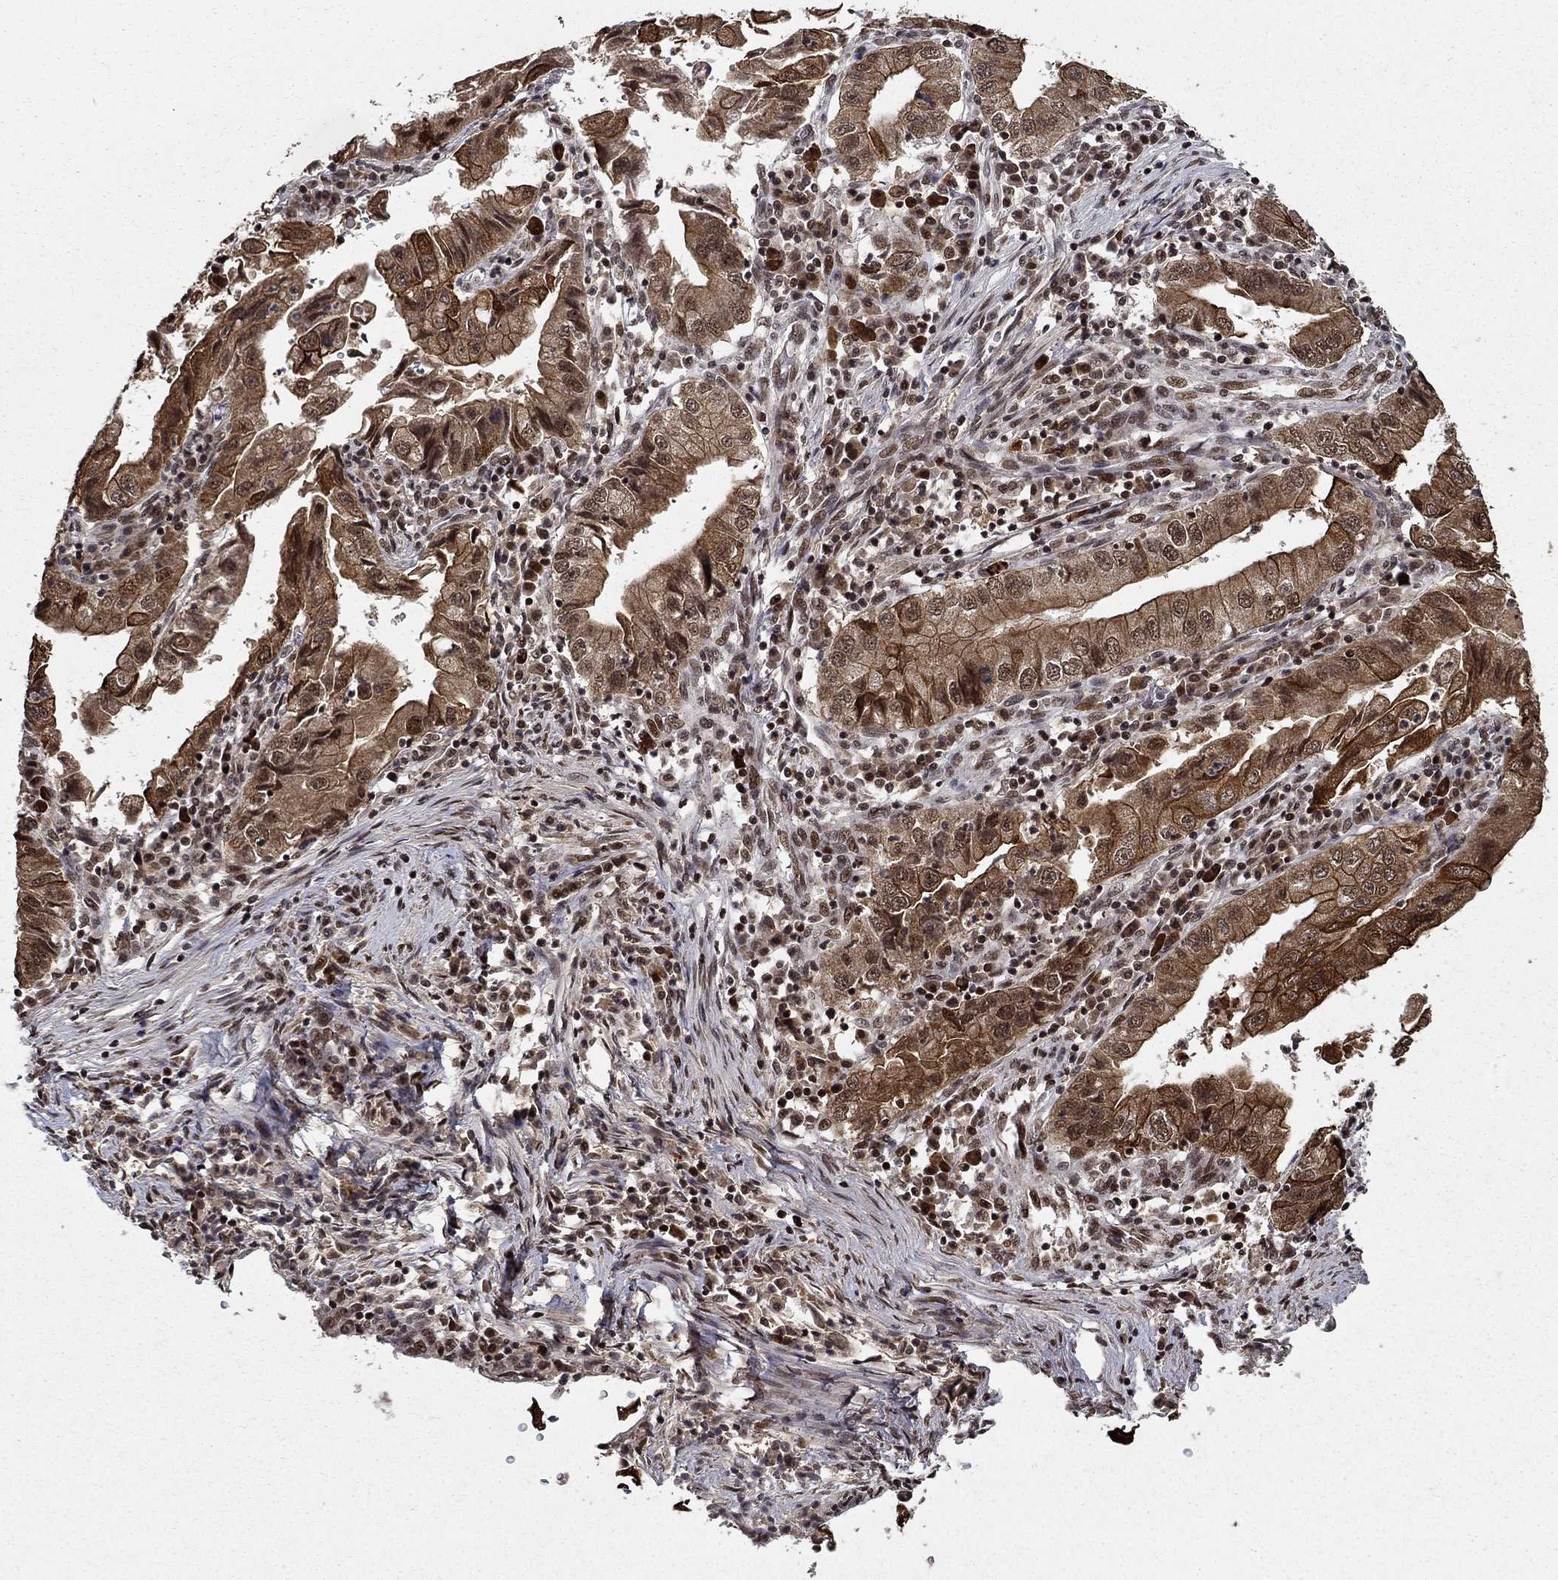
{"staining": {"intensity": "moderate", "quantity": ">75%", "location": "cytoplasmic/membranous,nuclear"}, "tissue": "stomach cancer", "cell_type": "Tumor cells", "image_type": "cancer", "snomed": [{"axis": "morphology", "description": "Adenocarcinoma, NOS"}, {"axis": "topography", "description": "Stomach"}], "caption": "Stomach cancer stained for a protein (brown) demonstrates moderate cytoplasmic/membranous and nuclear positive expression in approximately >75% of tumor cells.", "gene": "CDCA7L", "patient": {"sex": "male", "age": 76}}